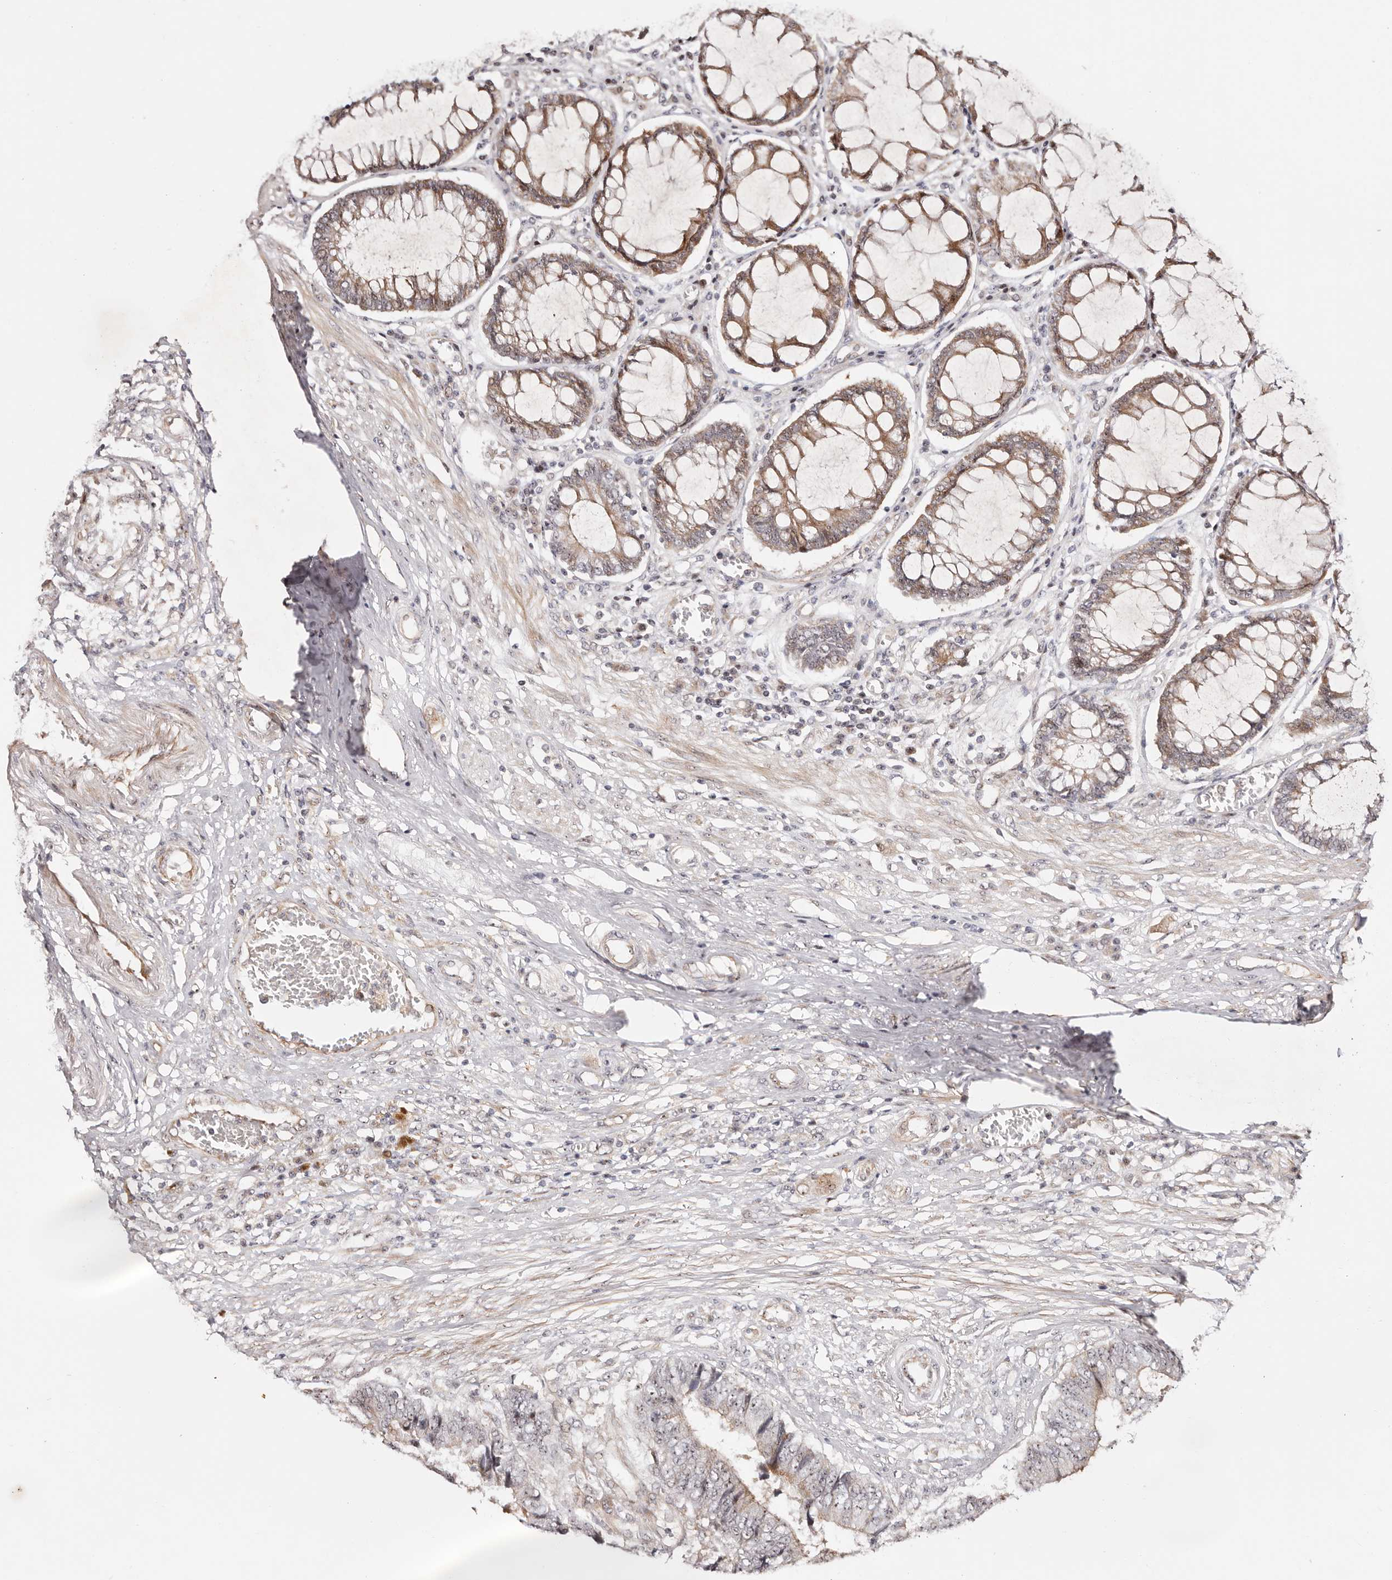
{"staining": {"intensity": "weak", "quantity": "<25%", "location": "cytoplasmic/membranous,nuclear"}, "tissue": "colorectal cancer", "cell_type": "Tumor cells", "image_type": "cancer", "snomed": [{"axis": "morphology", "description": "Adenocarcinoma, NOS"}, {"axis": "topography", "description": "Rectum"}], "caption": "DAB (3,3'-diaminobenzidine) immunohistochemical staining of human colorectal cancer (adenocarcinoma) shows no significant expression in tumor cells.", "gene": "ODF2L", "patient": {"sex": "male", "age": 84}}